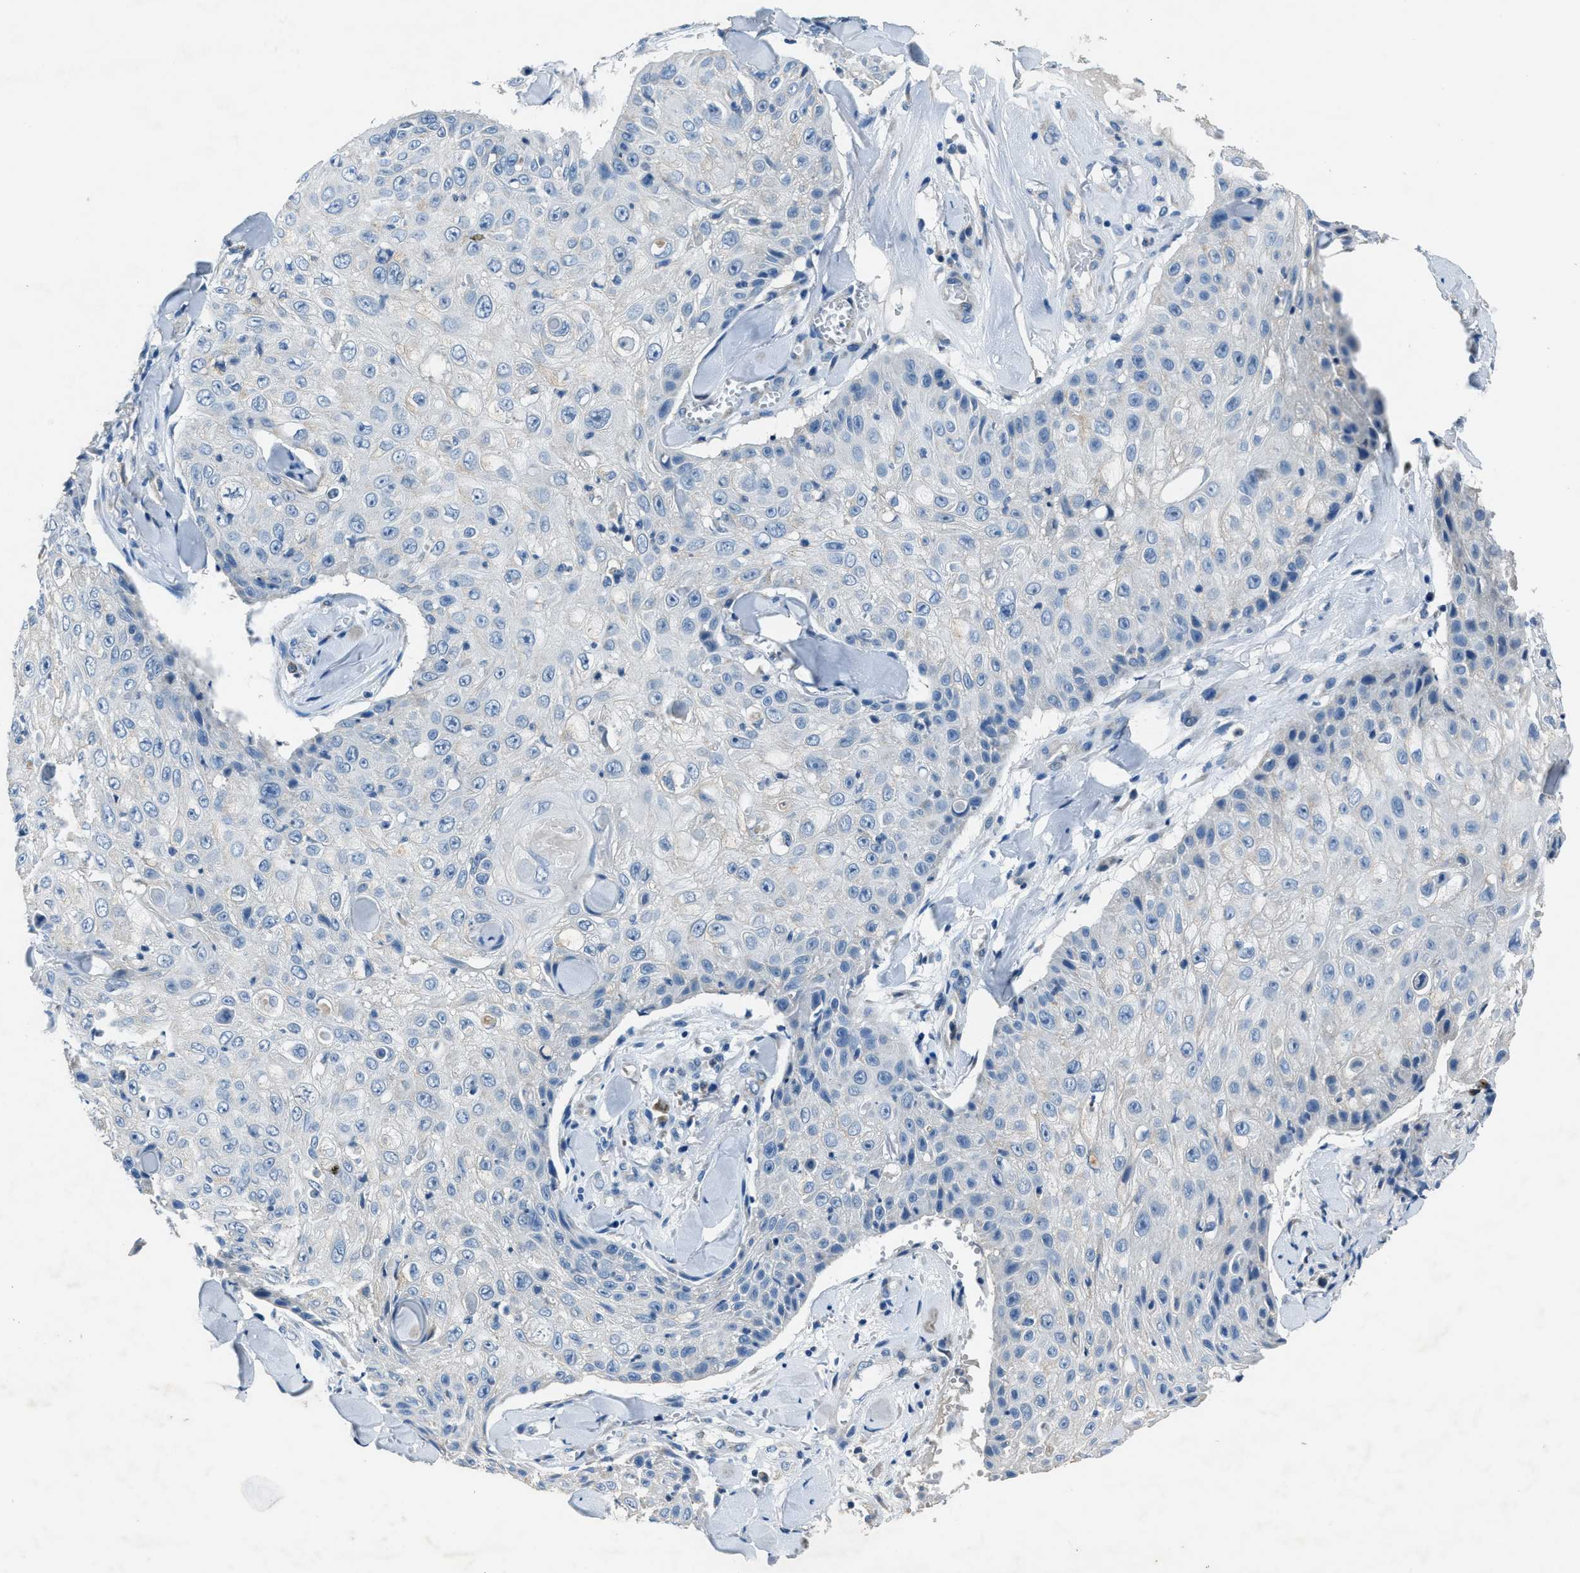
{"staining": {"intensity": "negative", "quantity": "none", "location": "none"}, "tissue": "skin cancer", "cell_type": "Tumor cells", "image_type": "cancer", "snomed": [{"axis": "morphology", "description": "Squamous cell carcinoma, NOS"}, {"axis": "topography", "description": "Skin"}], "caption": "Tumor cells show no significant expression in skin squamous cell carcinoma. The staining is performed using DAB (3,3'-diaminobenzidine) brown chromogen with nuclei counter-stained in using hematoxylin.", "gene": "ADAM2", "patient": {"sex": "male", "age": 86}}